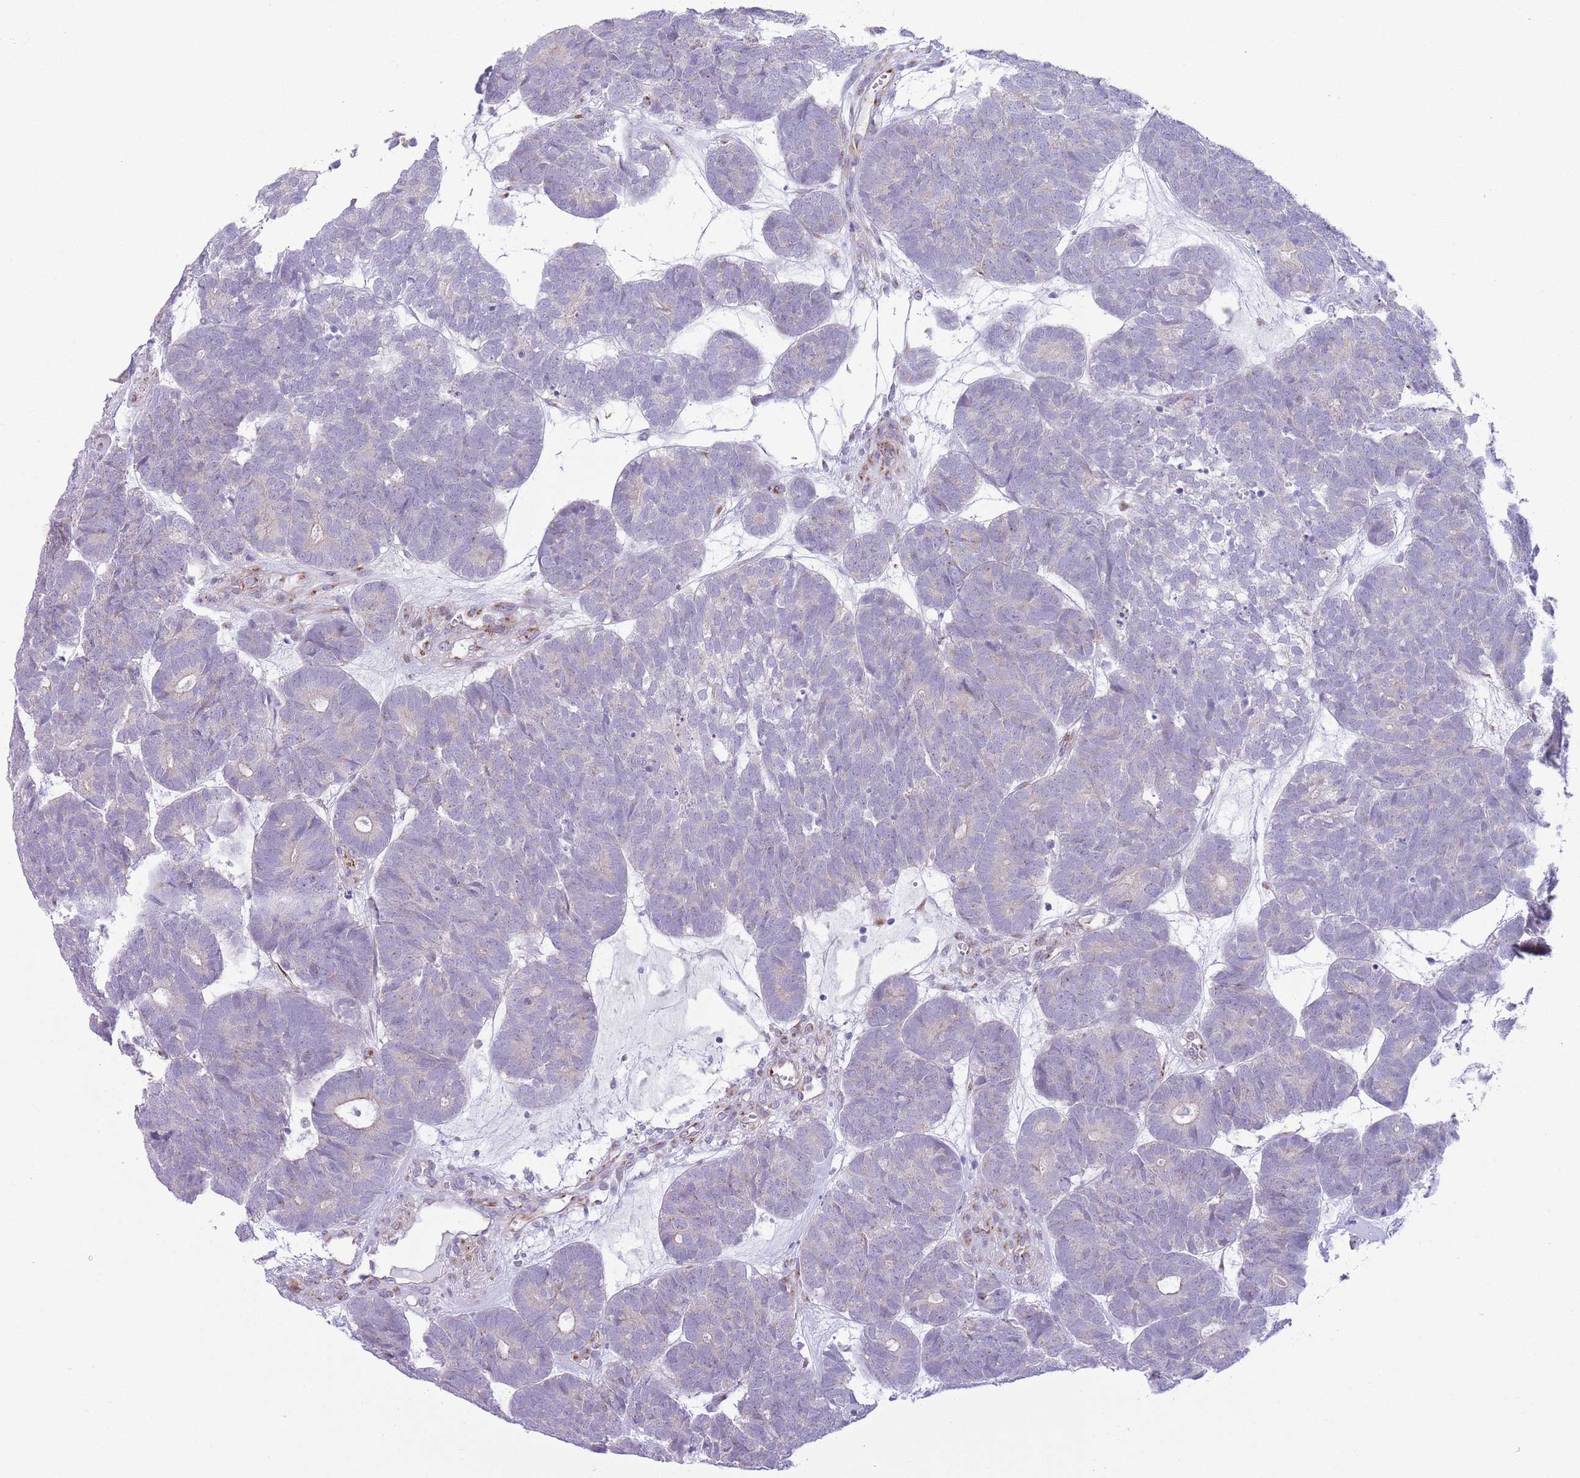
{"staining": {"intensity": "negative", "quantity": "none", "location": "none"}, "tissue": "head and neck cancer", "cell_type": "Tumor cells", "image_type": "cancer", "snomed": [{"axis": "morphology", "description": "Adenocarcinoma, NOS"}, {"axis": "topography", "description": "Head-Neck"}], "caption": "Tumor cells are negative for brown protein staining in head and neck cancer (adenocarcinoma).", "gene": "C20orf96", "patient": {"sex": "female", "age": 81}}